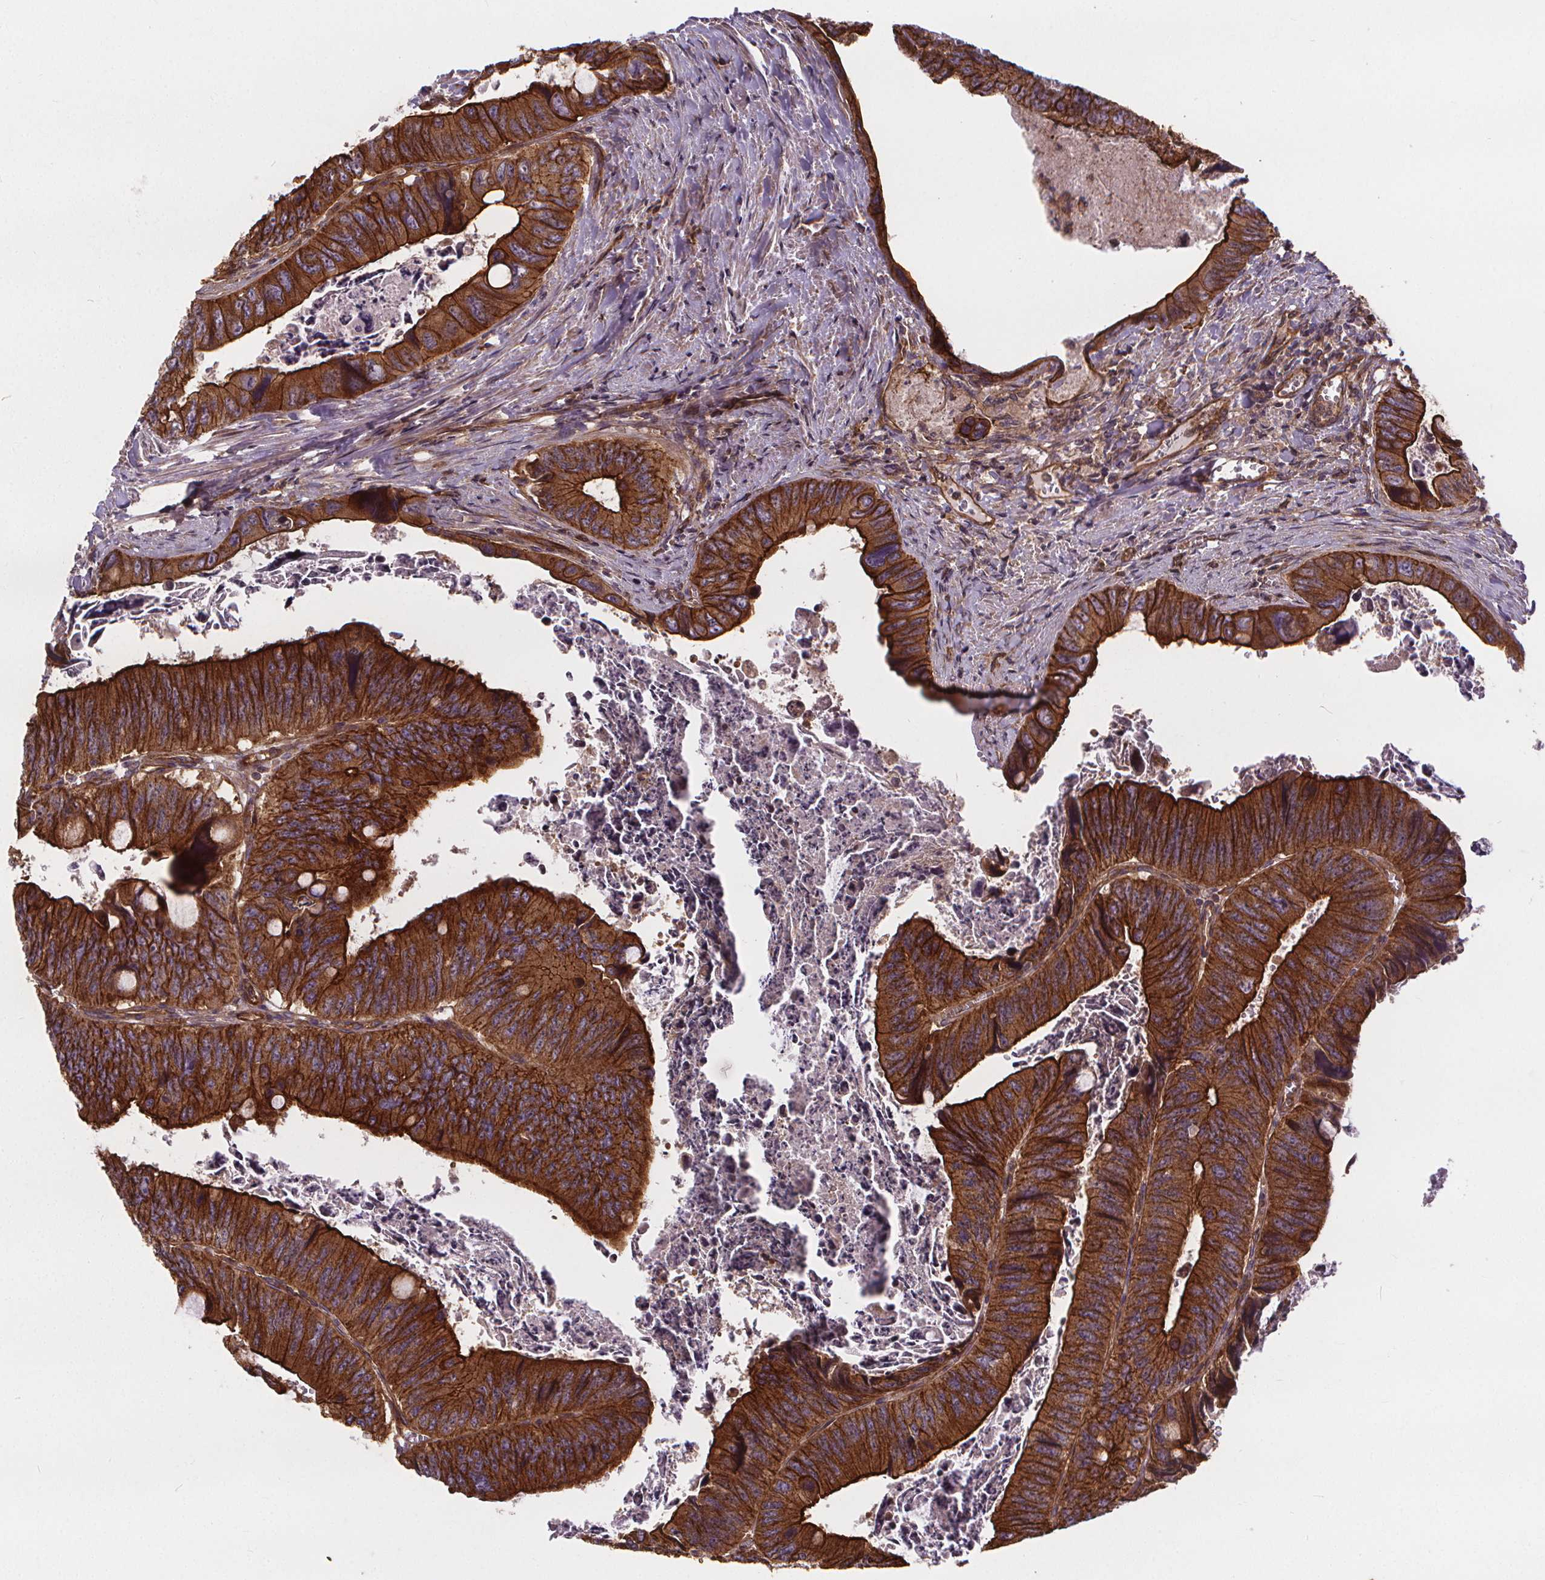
{"staining": {"intensity": "strong", "quantity": ">75%", "location": "cytoplasmic/membranous"}, "tissue": "colorectal cancer", "cell_type": "Tumor cells", "image_type": "cancer", "snomed": [{"axis": "morphology", "description": "Adenocarcinoma, NOS"}, {"axis": "topography", "description": "Colon"}], "caption": "IHC of colorectal cancer (adenocarcinoma) demonstrates high levels of strong cytoplasmic/membranous expression in about >75% of tumor cells.", "gene": "CLINT1", "patient": {"sex": "female", "age": 84}}